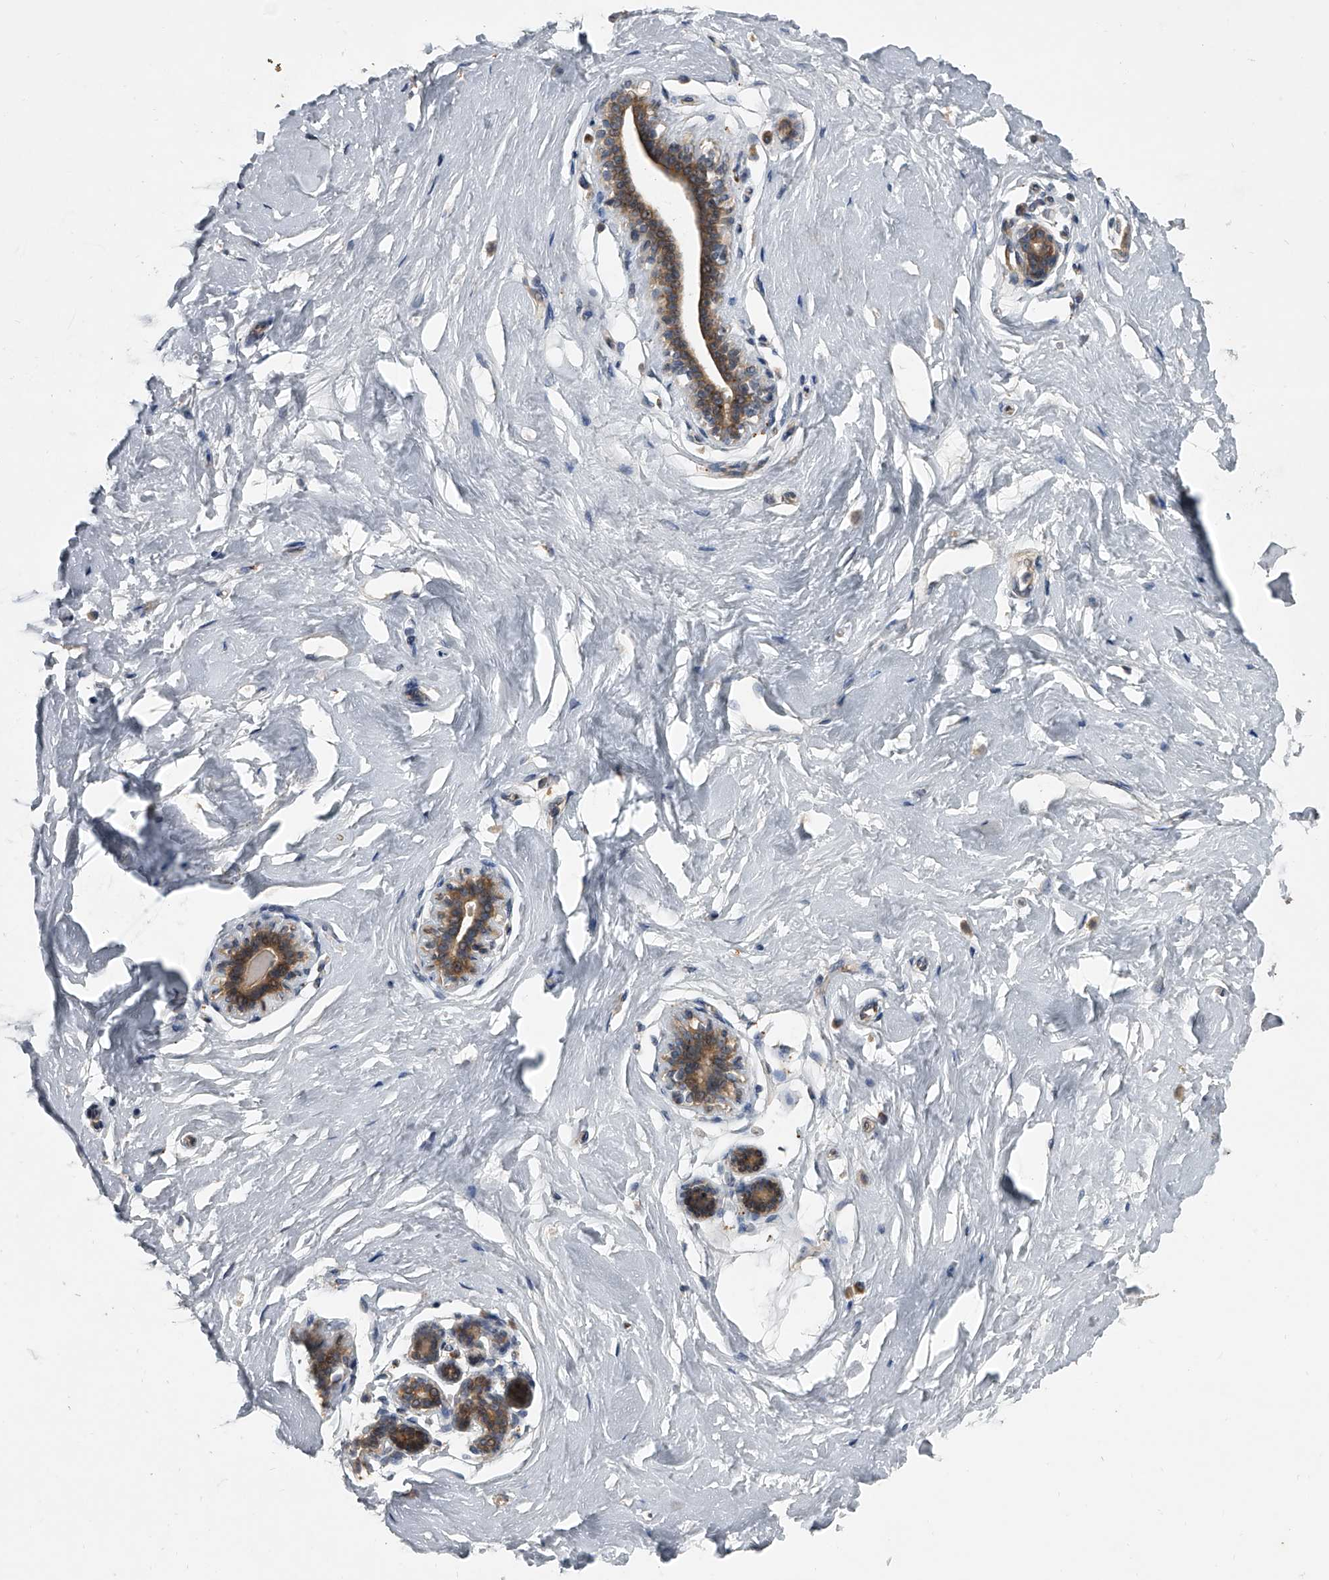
{"staining": {"intensity": "negative", "quantity": "none", "location": "none"}, "tissue": "breast", "cell_type": "Adipocytes", "image_type": "normal", "snomed": [{"axis": "morphology", "description": "Normal tissue, NOS"}, {"axis": "morphology", "description": "Adenoma, NOS"}, {"axis": "topography", "description": "Breast"}], "caption": "Immunohistochemical staining of benign human breast shows no significant staining in adipocytes.", "gene": "DOCK9", "patient": {"sex": "female", "age": 23}}